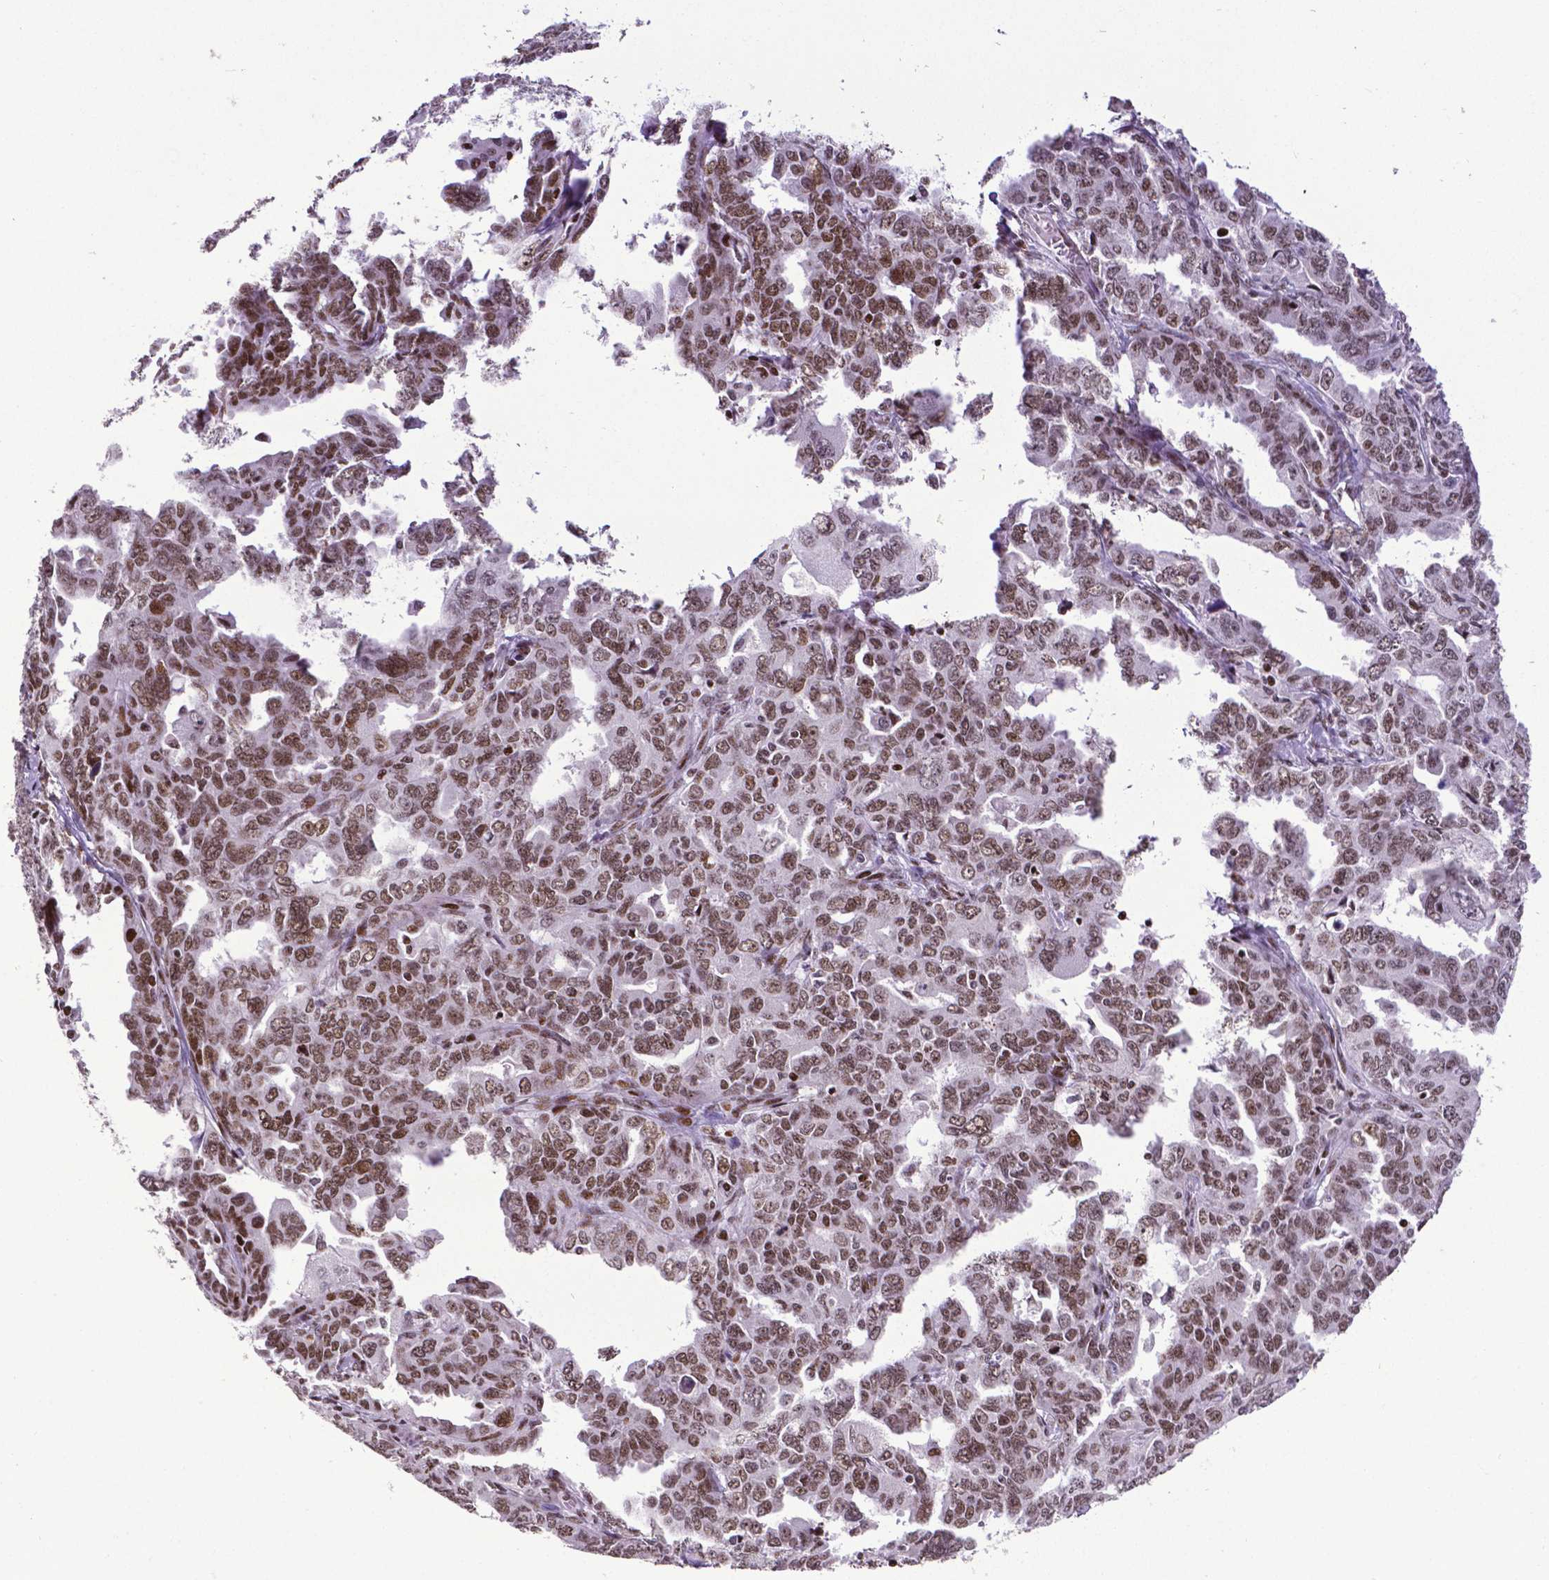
{"staining": {"intensity": "strong", "quantity": ">75%", "location": "nuclear"}, "tissue": "ovarian cancer", "cell_type": "Tumor cells", "image_type": "cancer", "snomed": [{"axis": "morphology", "description": "Adenocarcinoma, NOS"}, {"axis": "morphology", "description": "Carcinoma, endometroid"}, {"axis": "topography", "description": "Ovary"}], "caption": "Protein staining by immunohistochemistry reveals strong nuclear positivity in approximately >75% of tumor cells in ovarian cancer (endometroid carcinoma).", "gene": "CTCF", "patient": {"sex": "female", "age": 72}}